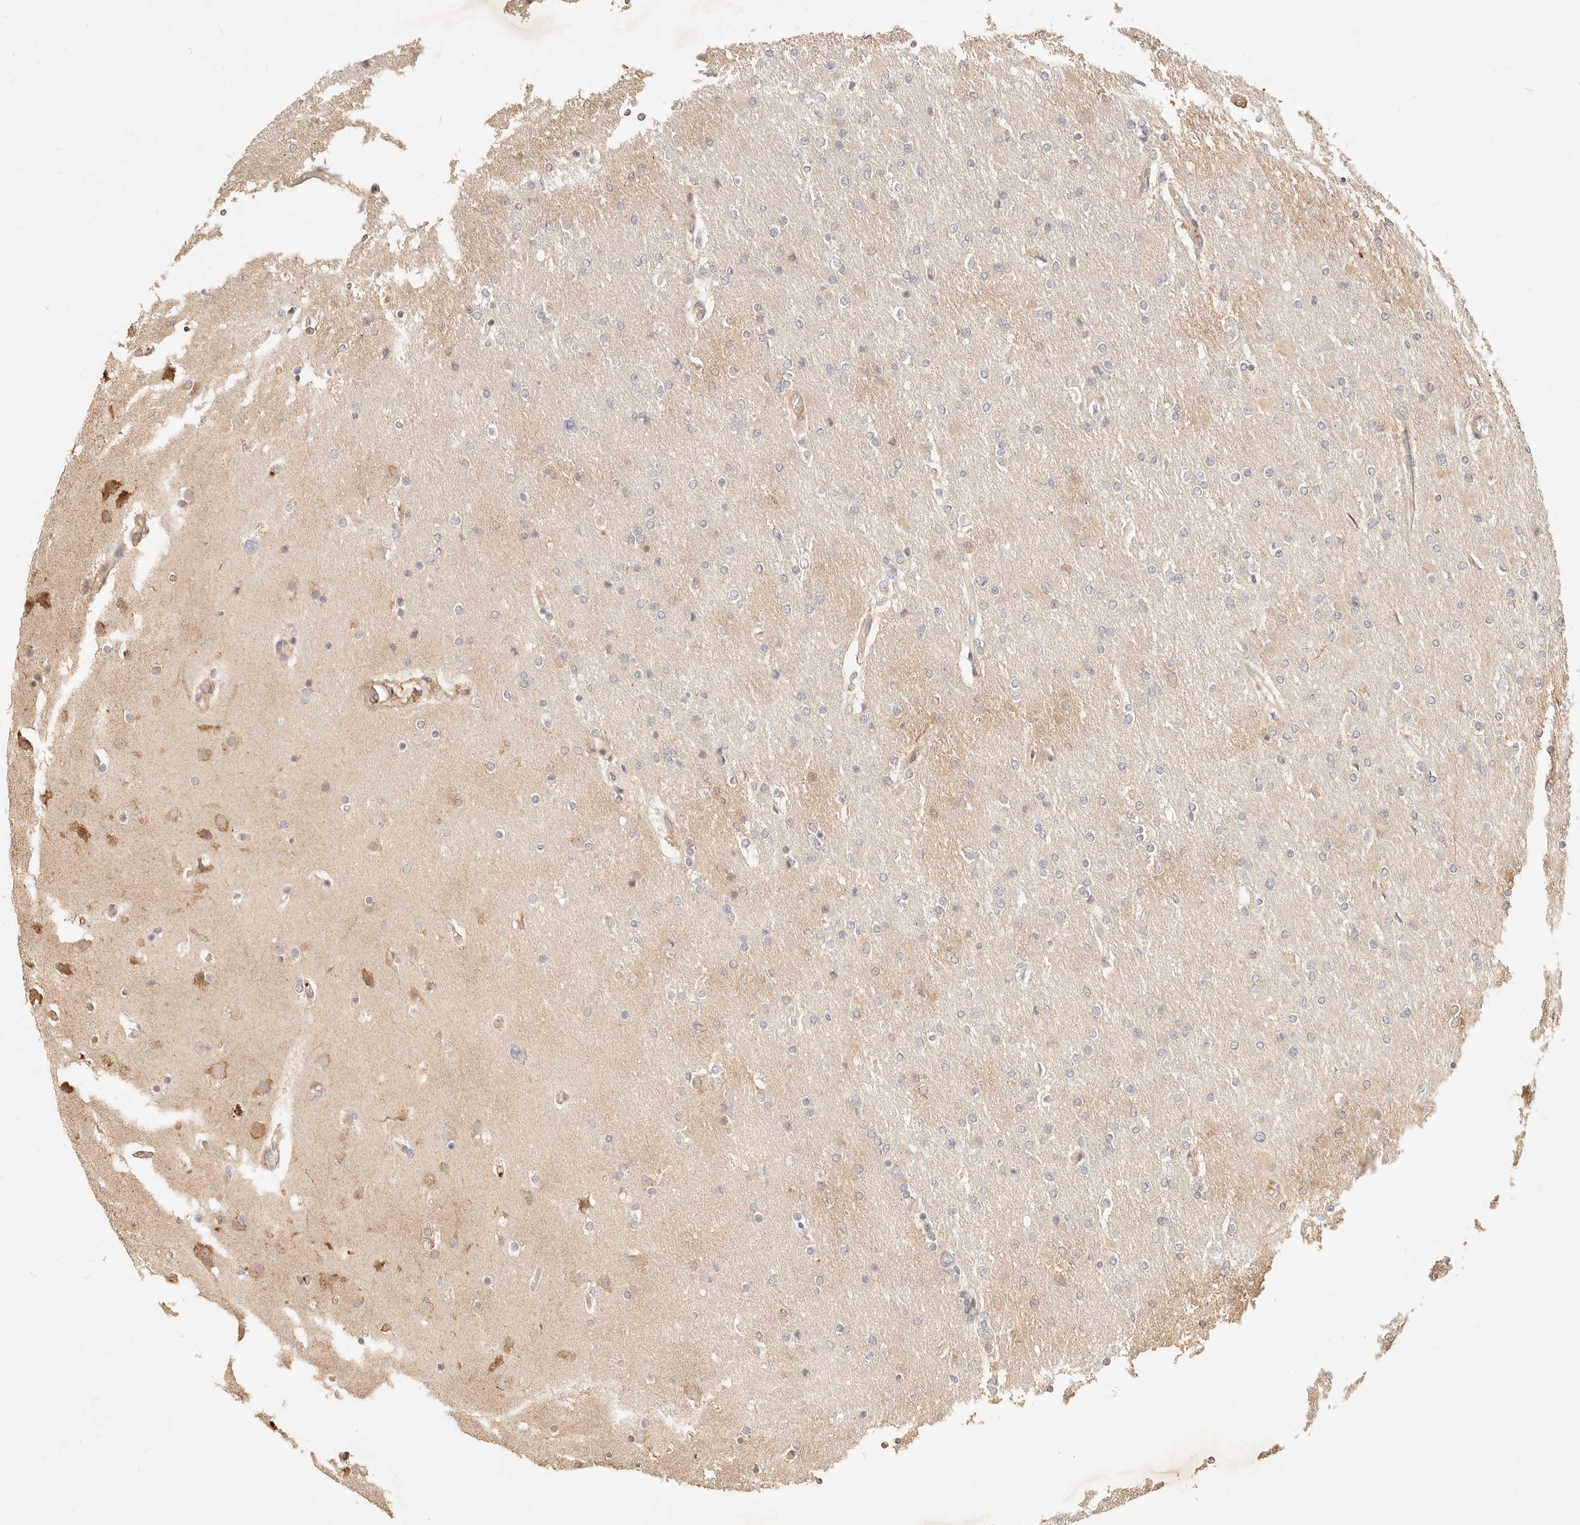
{"staining": {"intensity": "negative", "quantity": "none", "location": "none"}, "tissue": "glioma", "cell_type": "Tumor cells", "image_type": "cancer", "snomed": [{"axis": "morphology", "description": "Glioma, malignant, High grade"}, {"axis": "topography", "description": "Cerebral cortex"}], "caption": "Malignant high-grade glioma was stained to show a protein in brown. There is no significant positivity in tumor cells.", "gene": "UBXN10", "patient": {"sex": "female", "age": 36}}